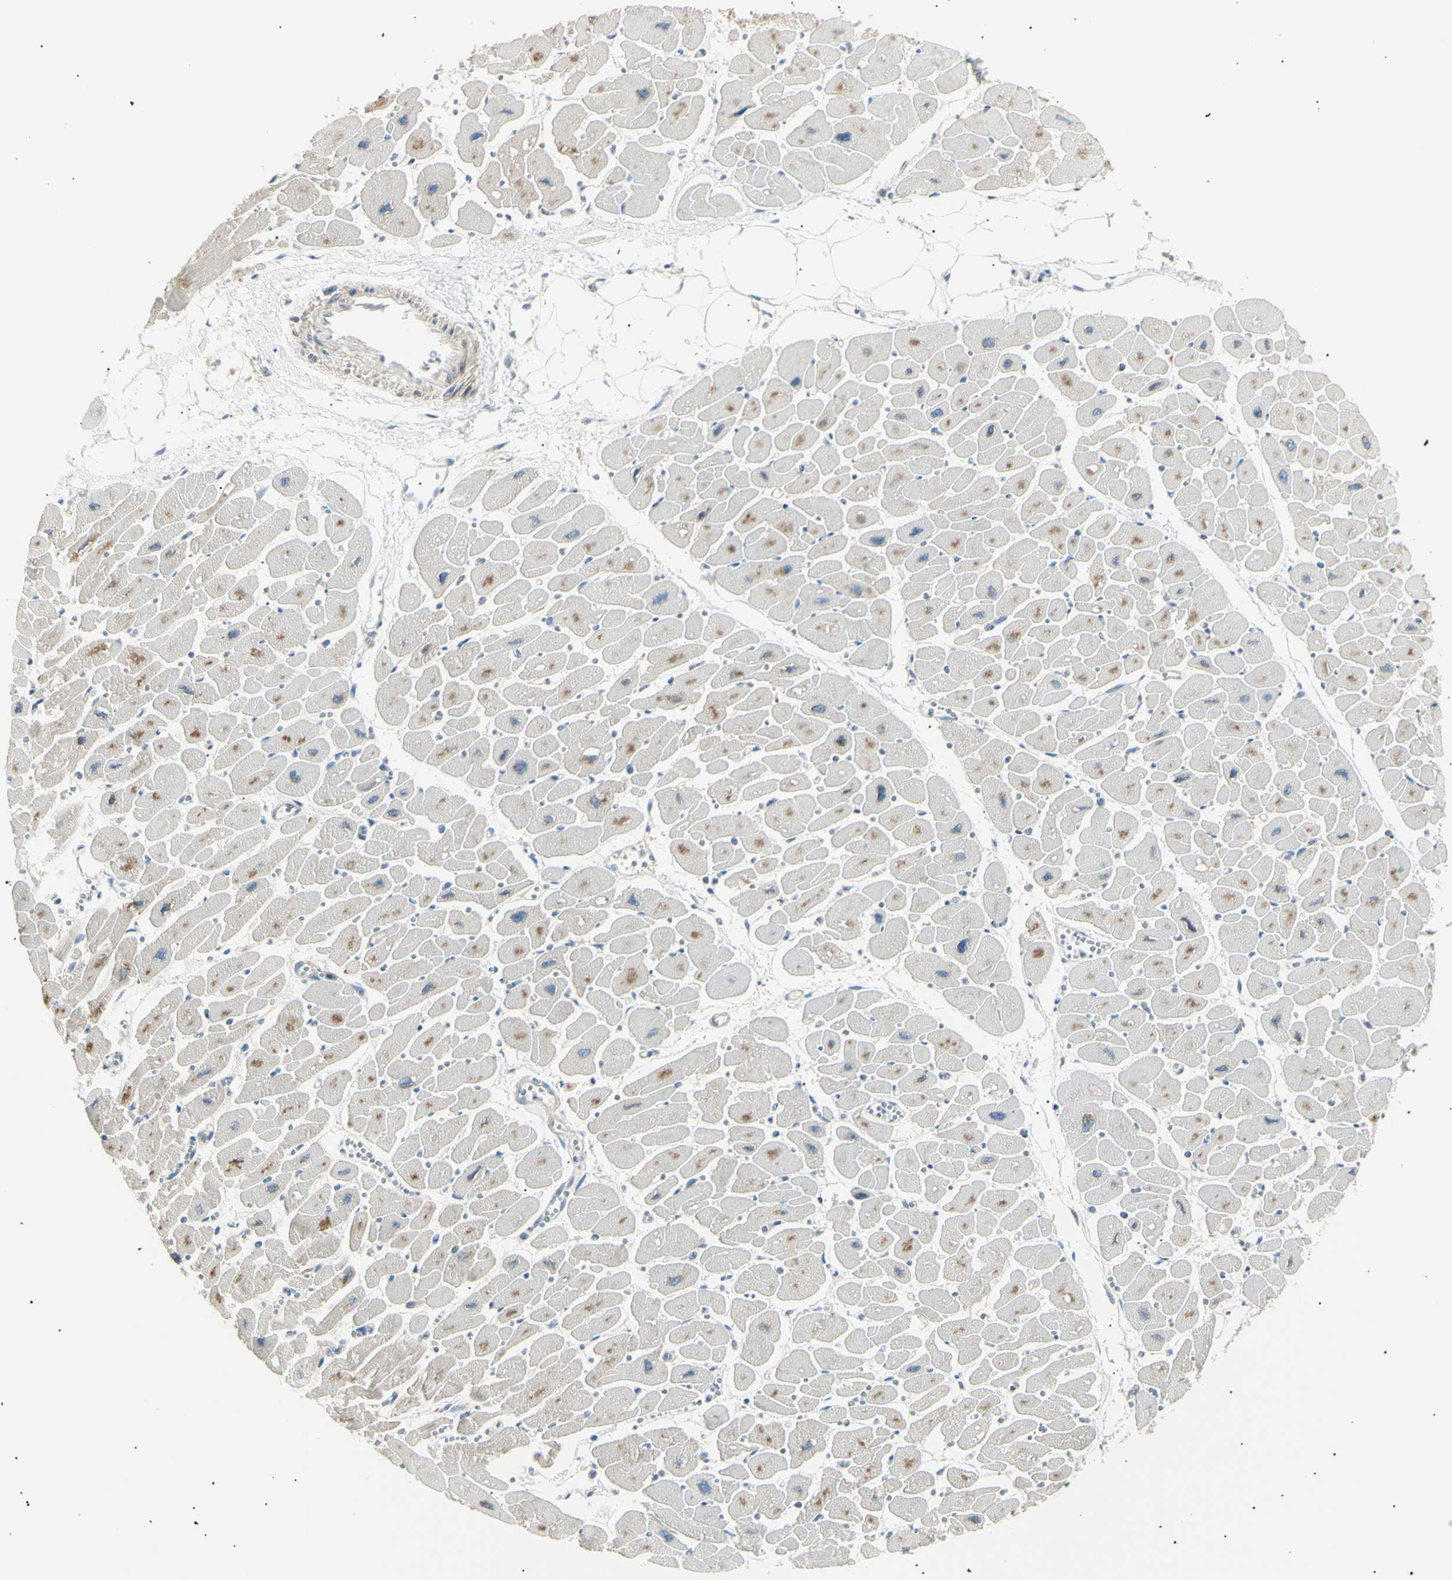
{"staining": {"intensity": "weak", "quantity": "<25%", "location": "cytoplasmic/membranous"}, "tissue": "heart muscle", "cell_type": "Cardiomyocytes", "image_type": "normal", "snomed": [{"axis": "morphology", "description": "Normal tissue, NOS"}, {"axis": "topography", "description": "Heart"}], "caption": "DAB immunohistochemical staining of benign heart muscle reveals no significant staining in cardiomyocytes.", "gene": "LHPP", "patient": {"sex": "female", "age": 54}}